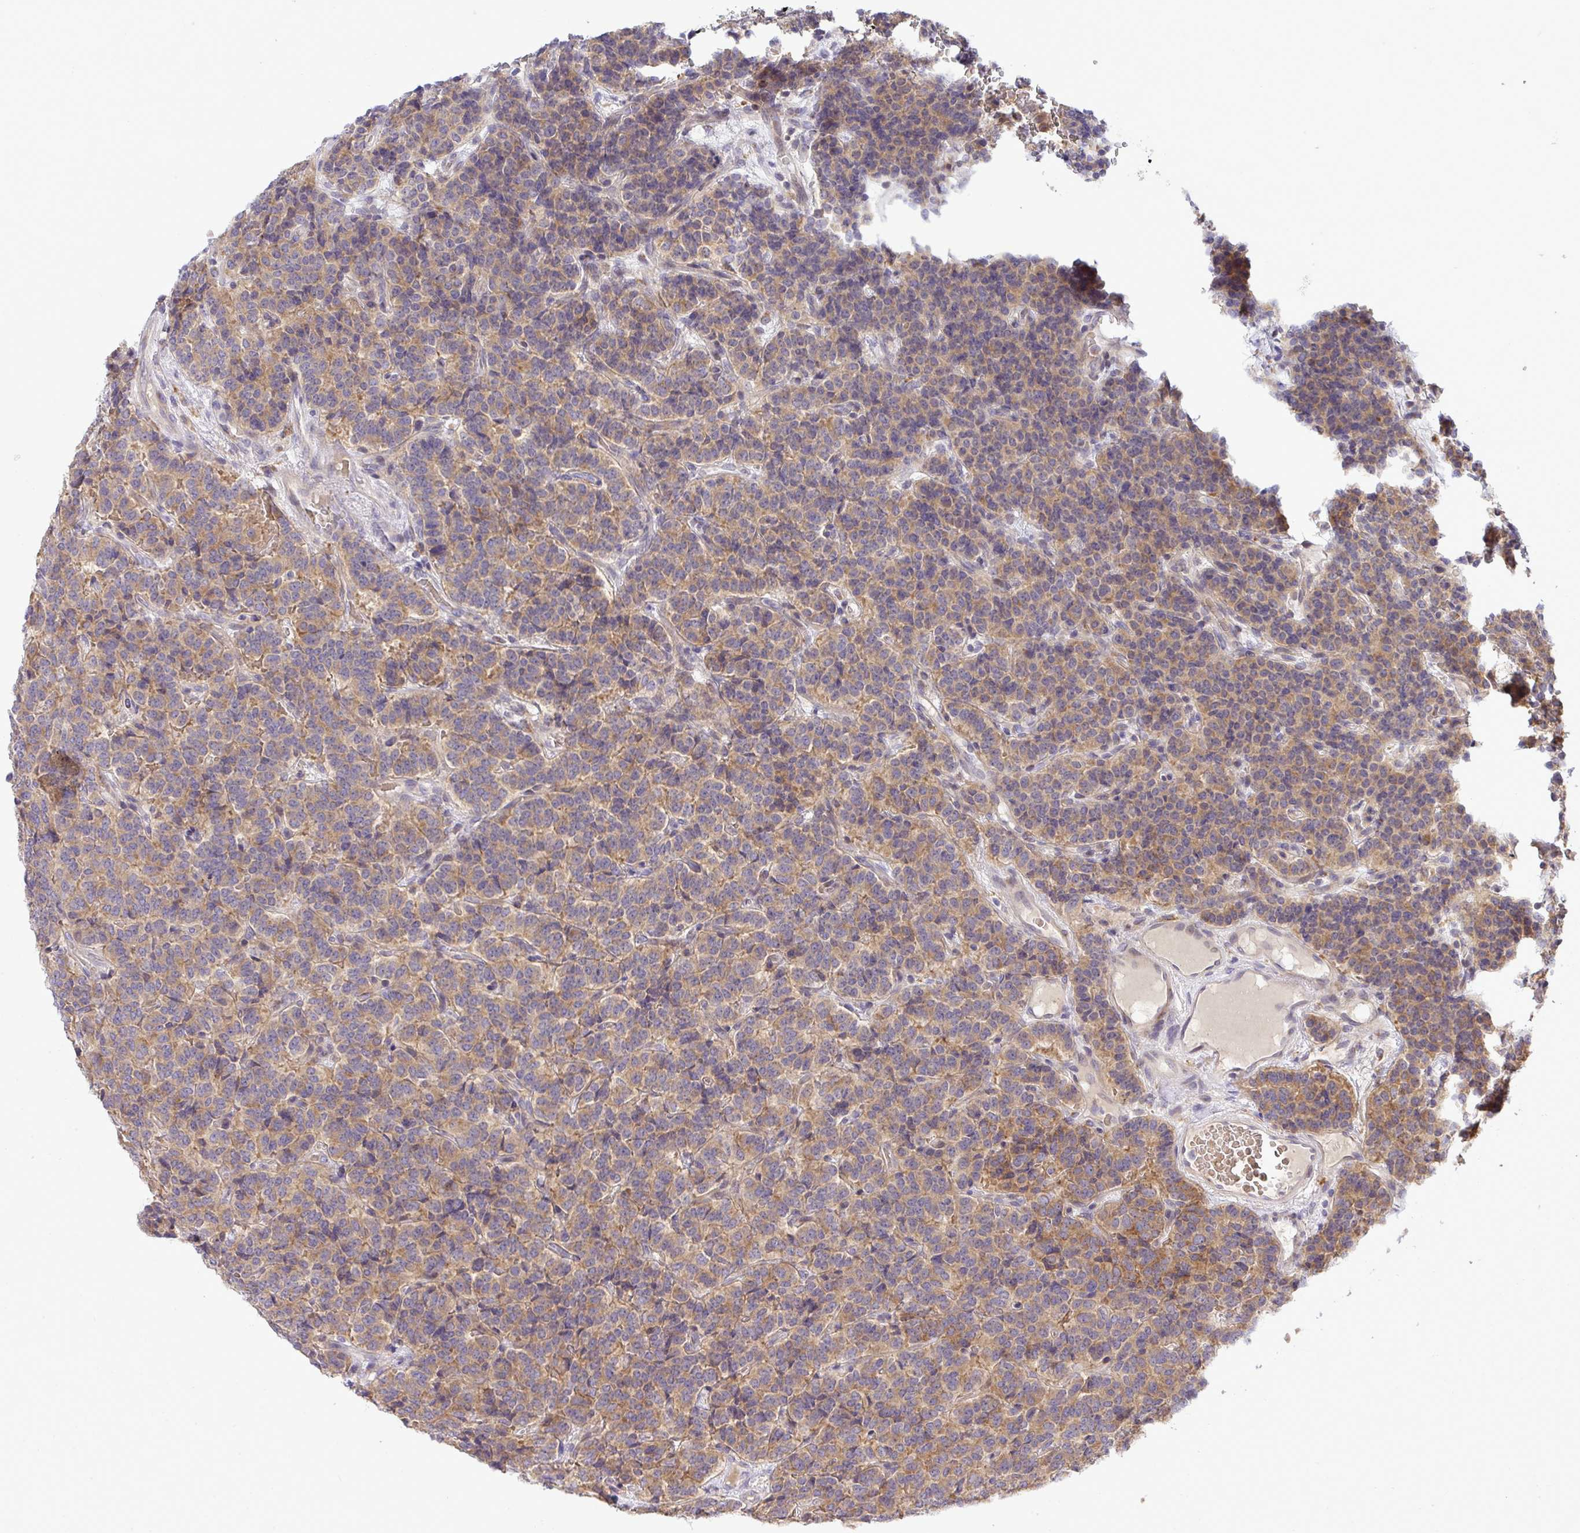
{"staining": {"intensity": "weak", "quantity": "25%-75%", "location": "cytoplasmic/membranous"}, "tissue": "carcinoid", "cell_type": "Tumor cells", "image_type": "cancer", "snomed": [{"axis": "morphology", "description": "Carcinoid, malignant, NOS"}, {"axis": "topography", "description": "Pancreas"}], "caption": "Carcinoid stained with immunohistochemistry exhibits weak cytoplasmic/membranous staining in about 25%-75% of tumor cells.", "gene": "SLC9A6", "patient": {"sex": "male", "age": 36}}